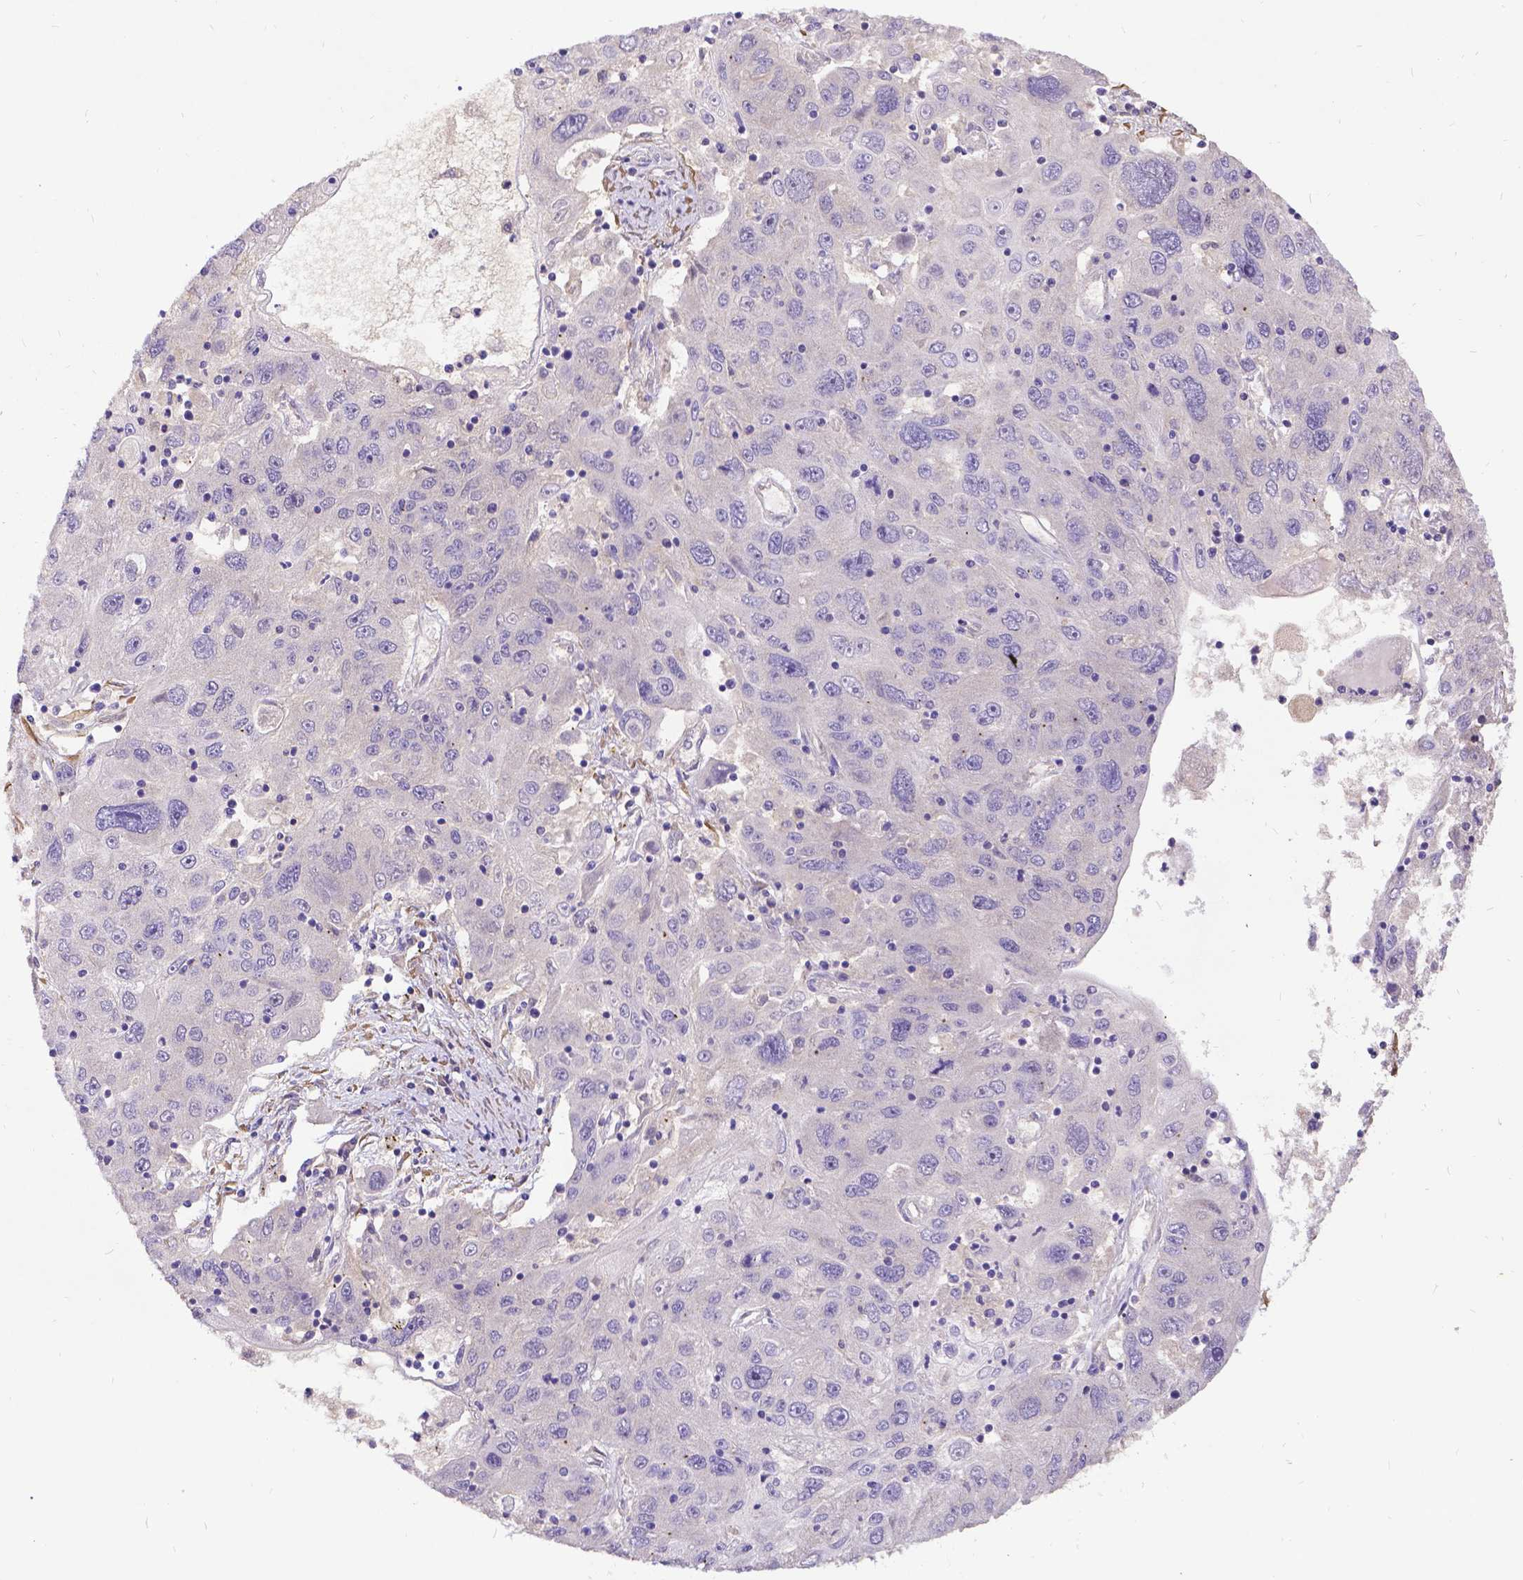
{"staining": {"intensity": "negative", "quantity": "none", "location": "none"}, "tissue": "stomach cancer", "cell_type": "Tumor cells", "image_type": "cancer", "snomed": [{"axis": "morphology", "description": "Adenocarcinoma, NOS"}, {"axis": "topography", "description": "Stomach"}], "caption": "There is no significant positivity in tumor cells of stomach adenocarcinoma.", "gene": "DENND6A", "patient": {"sex": "male", "age": 56}}